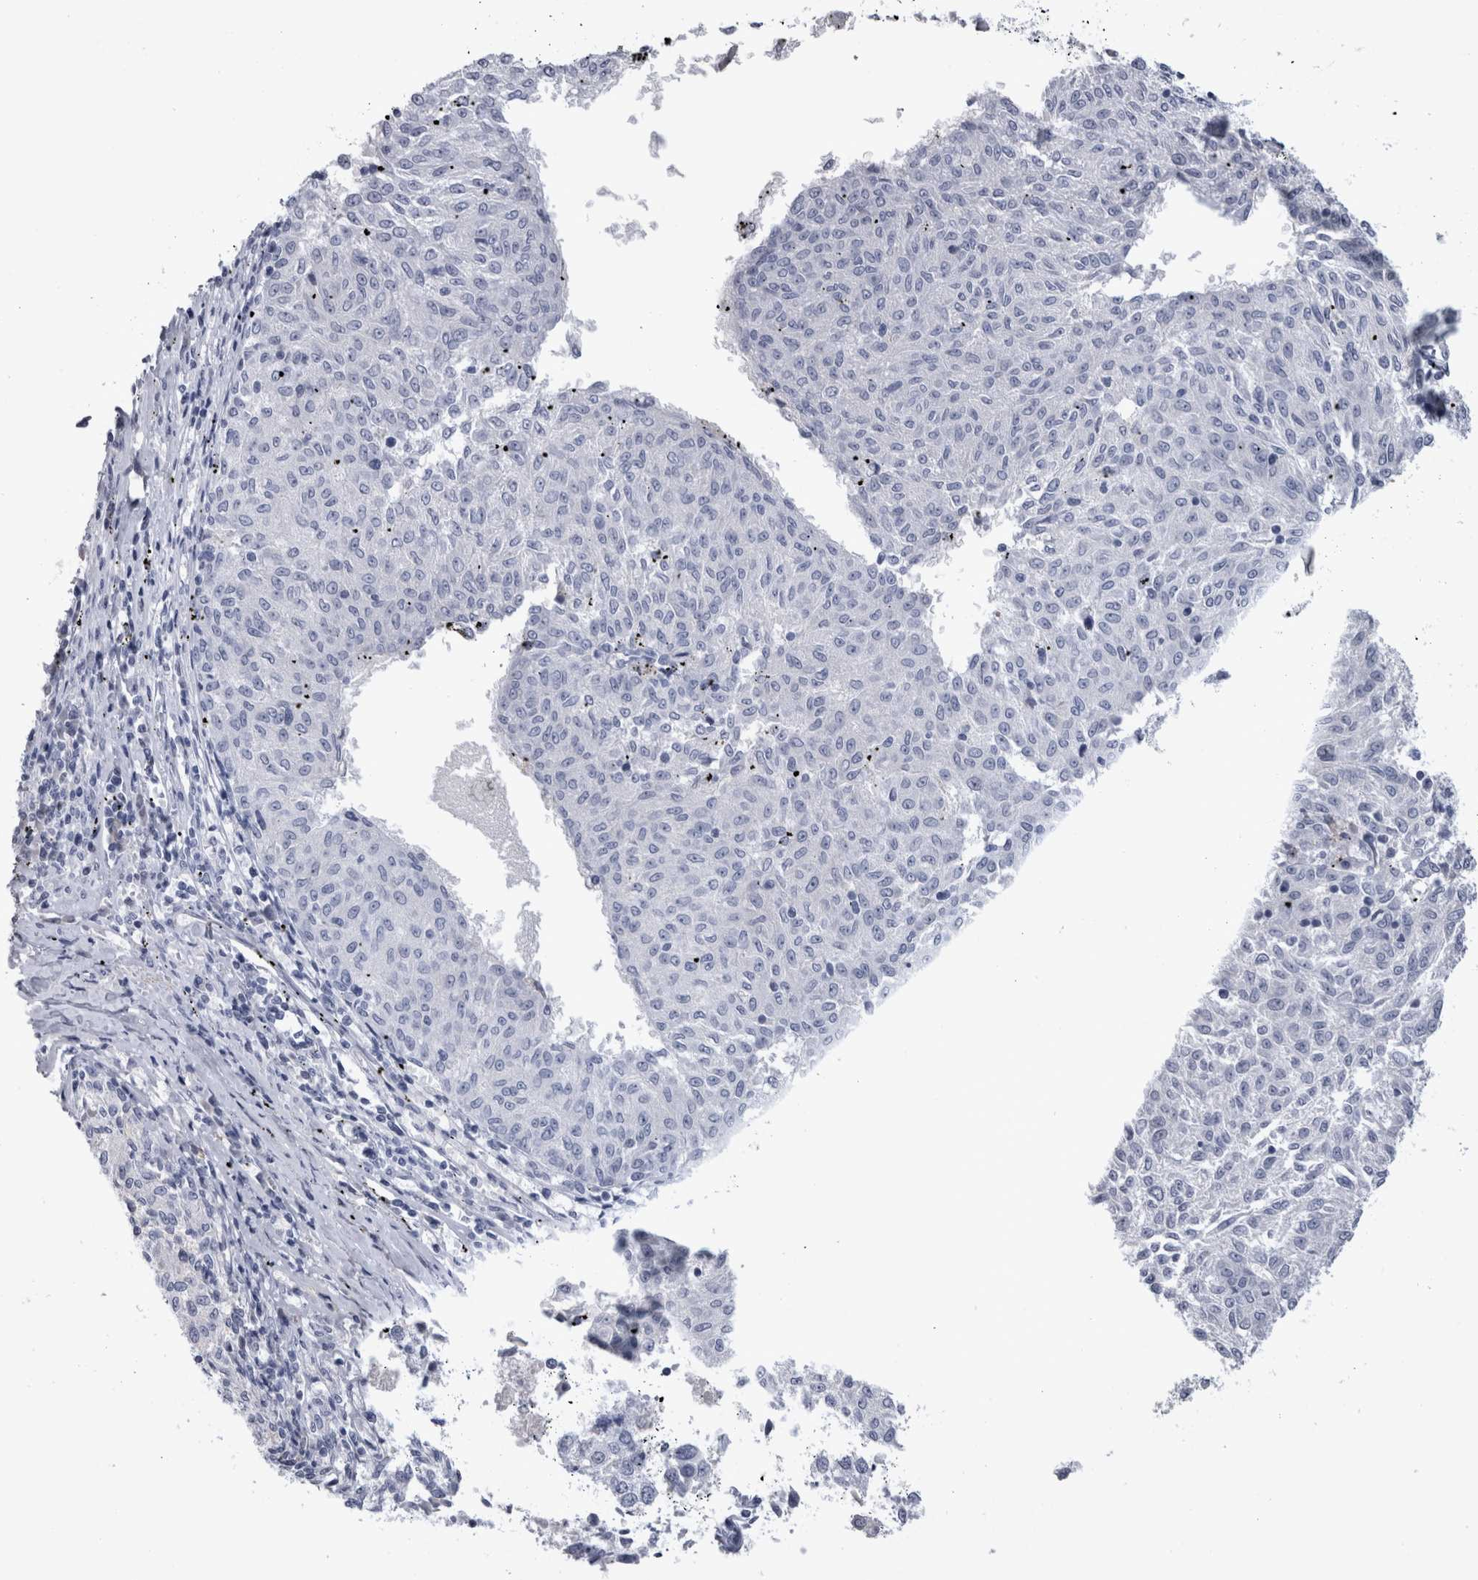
{"staining": {"intensity": "negative", "quantity": "none", "location": "none"}, "tissue": "melanoma", "cell_type": "Tumor cells", "image_type": "cancer", "snomed": [{"axis": "morphology", "description": "Malignant melanoma, NOS"}, {"axis": "topography", "description": "Skin"}], "caption": "Micrograph shows no significant protein staining in tumor cells of malignant melanoma. The staining was performed using DAB to visualize the protein expression in brown, while the nuclei were stained in blue with hematoxylin (Magnification: 20x).", "gene": "PAX5", "patient": {"sex": "female", "age": 72}}